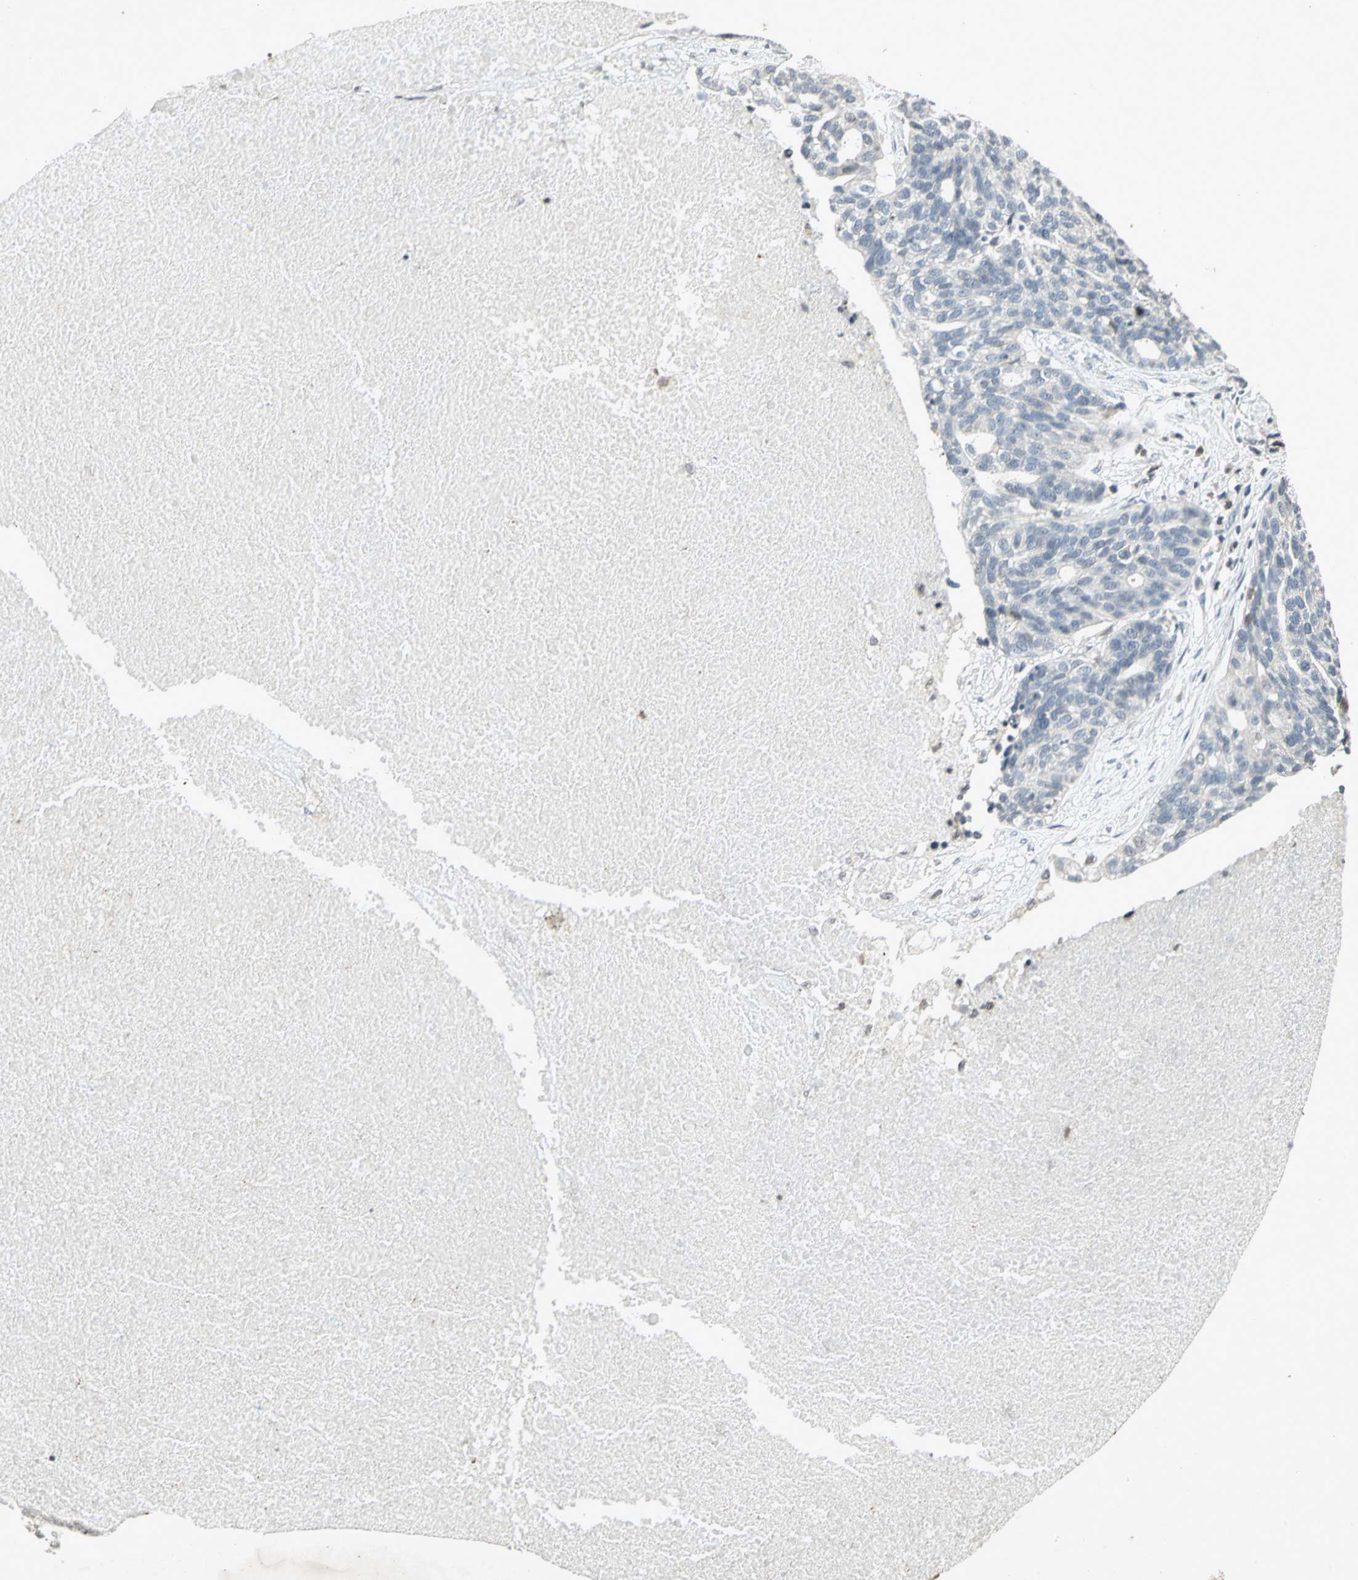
{"staining": {"intensity": "negative", "quantity": "none", "location": "none"}, "tissue": "ovarian cancer", "cell_type": "Tumor cells", "image_type": "cancer", "snomed": [{"axis": "morphology", "description": "Cystadenocarcinoma, serous, NOS"}, {"axis": "topography", "description": "Ovary"}], "caption": "Ovarian serous cystadenocarcinoma was stained to show a protein in brown. There is no significant positivity in tumor cells.", "gene": "IL16", "patient": {"sex": "female", "age": 59}}